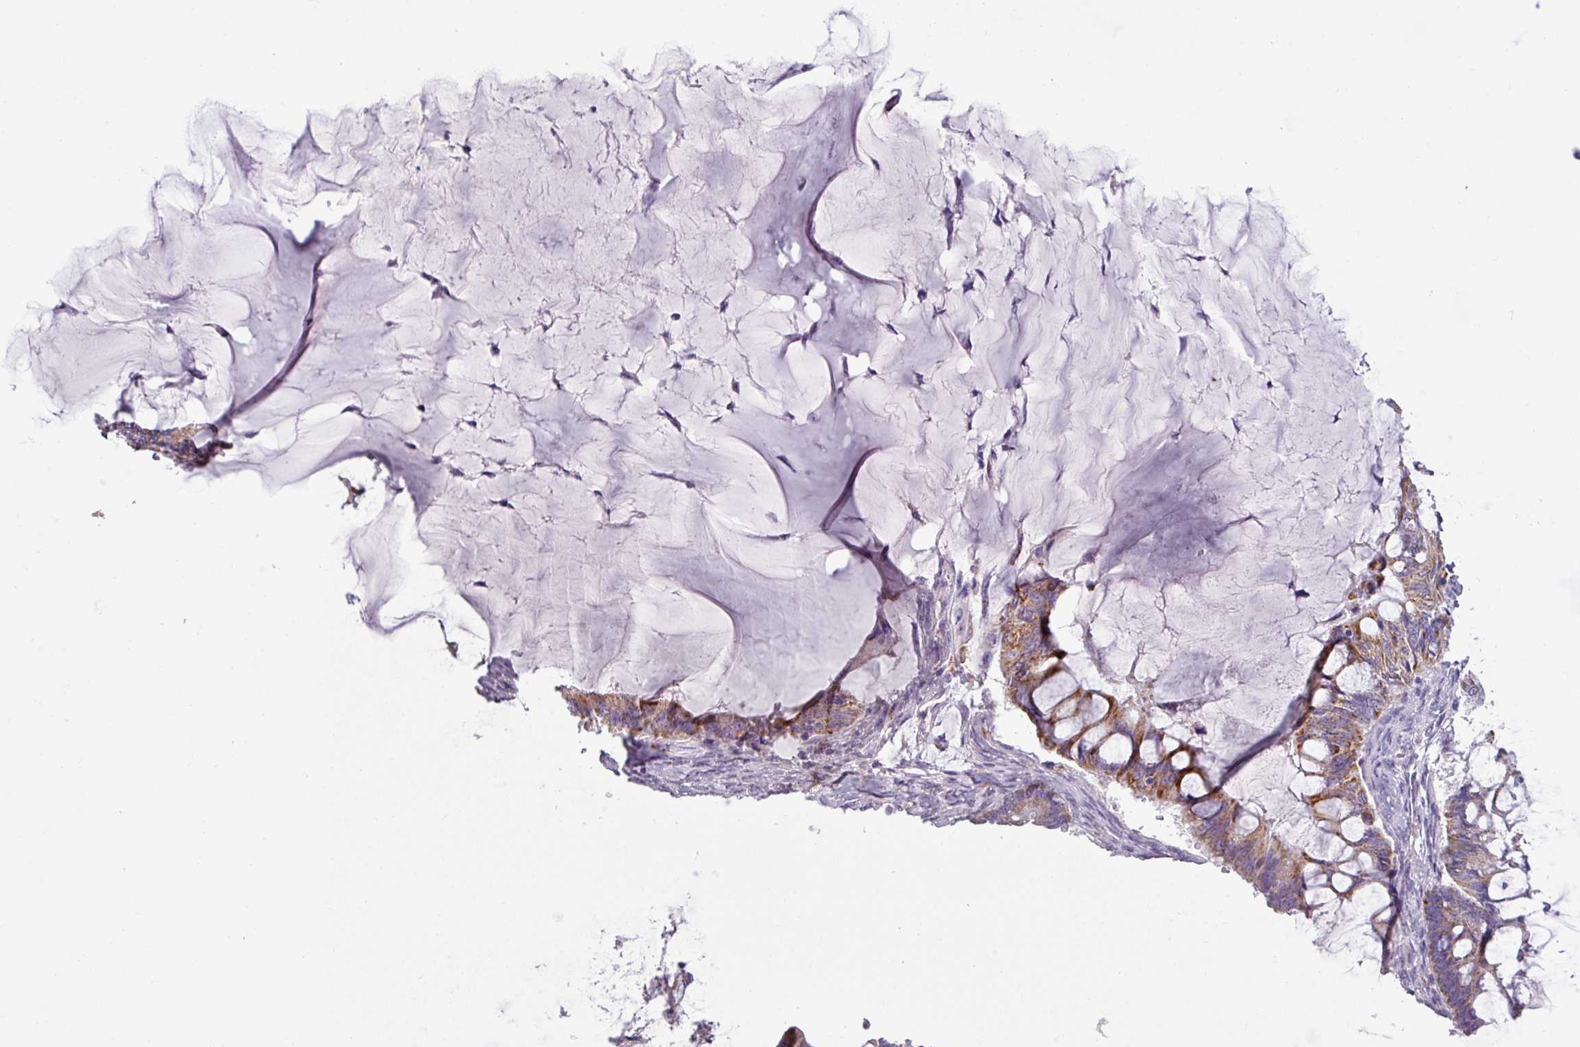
{"staining": {"intensity": "moderate", "quantity": ">75%", "location": "cytoplasmic/membranous"}, "tissue": "ovarian cancer", "cell_type": "Tumor cells", "image_type": "cancer", "snomed": [{"axis": "morphology", "description": "Cystadenocarcinoma, mucinous, NOS"}, {"axis": "topography", "description": "Ovary"}], "caption": "This histopathology image displays immunohistochemistry (IHC) staining of ovarian cancer, with medium moderate cytoplasmic/membranous positivity in about >75% of tumor cells.", "gene": "ZNF667", "patient": {"sex": "female", "age": 61}}